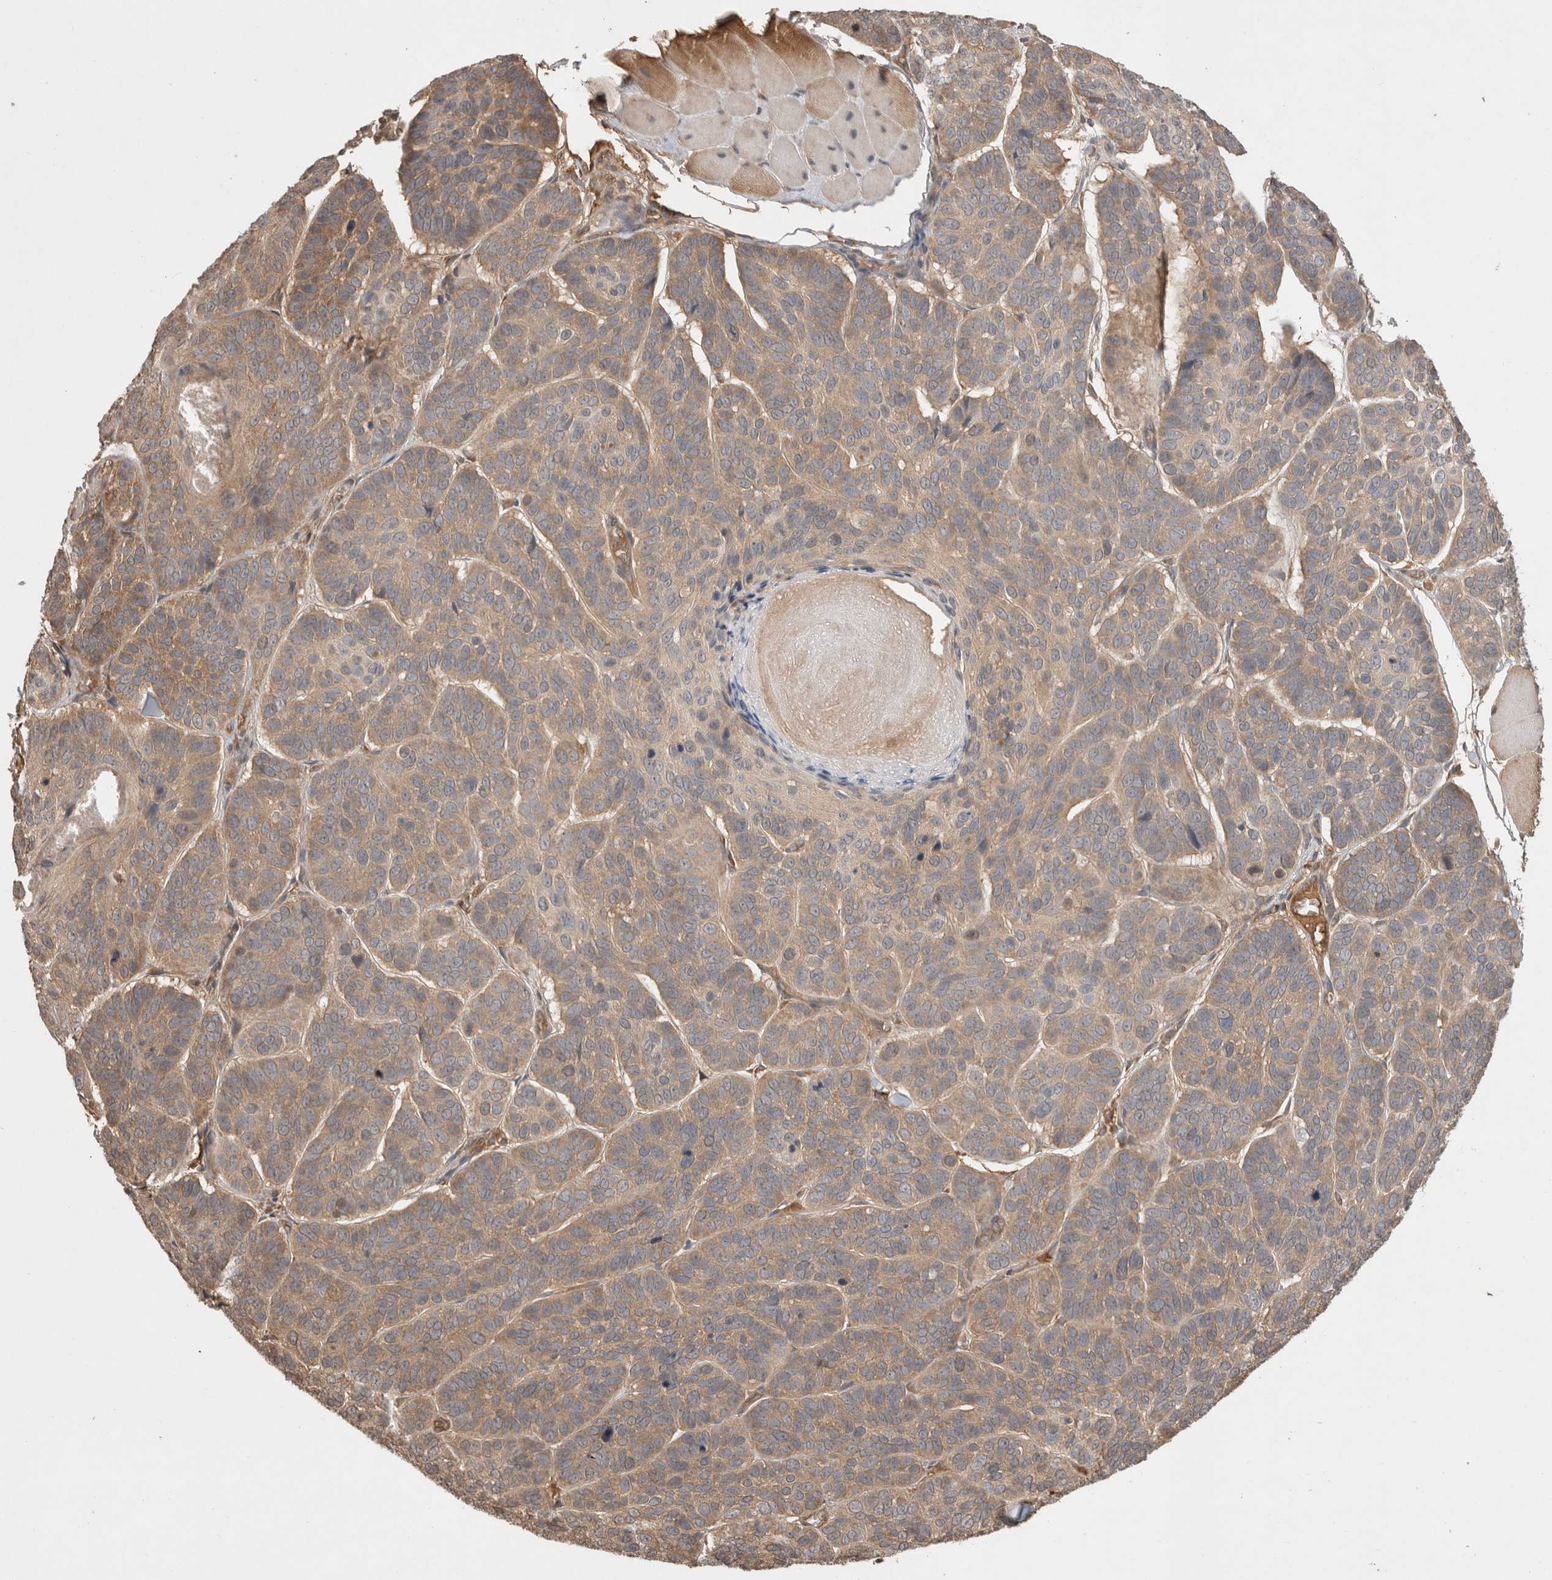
{"staining": {"intensity": "moderate", "quantity": ">75%", "location": "cytoplasmic/membranous"}, "tissue": "skin cancer", "cell_type": "Tumor cells", "image_type": "cancer", "snomed": [{"axis": "morphology", "description": "Basal cell carcinoma"}, {"axis": "topography", "description": "Skin"}], "caption": "A photomicrograph showing moderate cytoplasmic/membranous expression in about >75% of tumor cells in skin basal cell carcinoma, as visualized by brown immunohistochemical staining.", "gene": "PRMT3", "patient": {"sex": "male", "age": 62}}